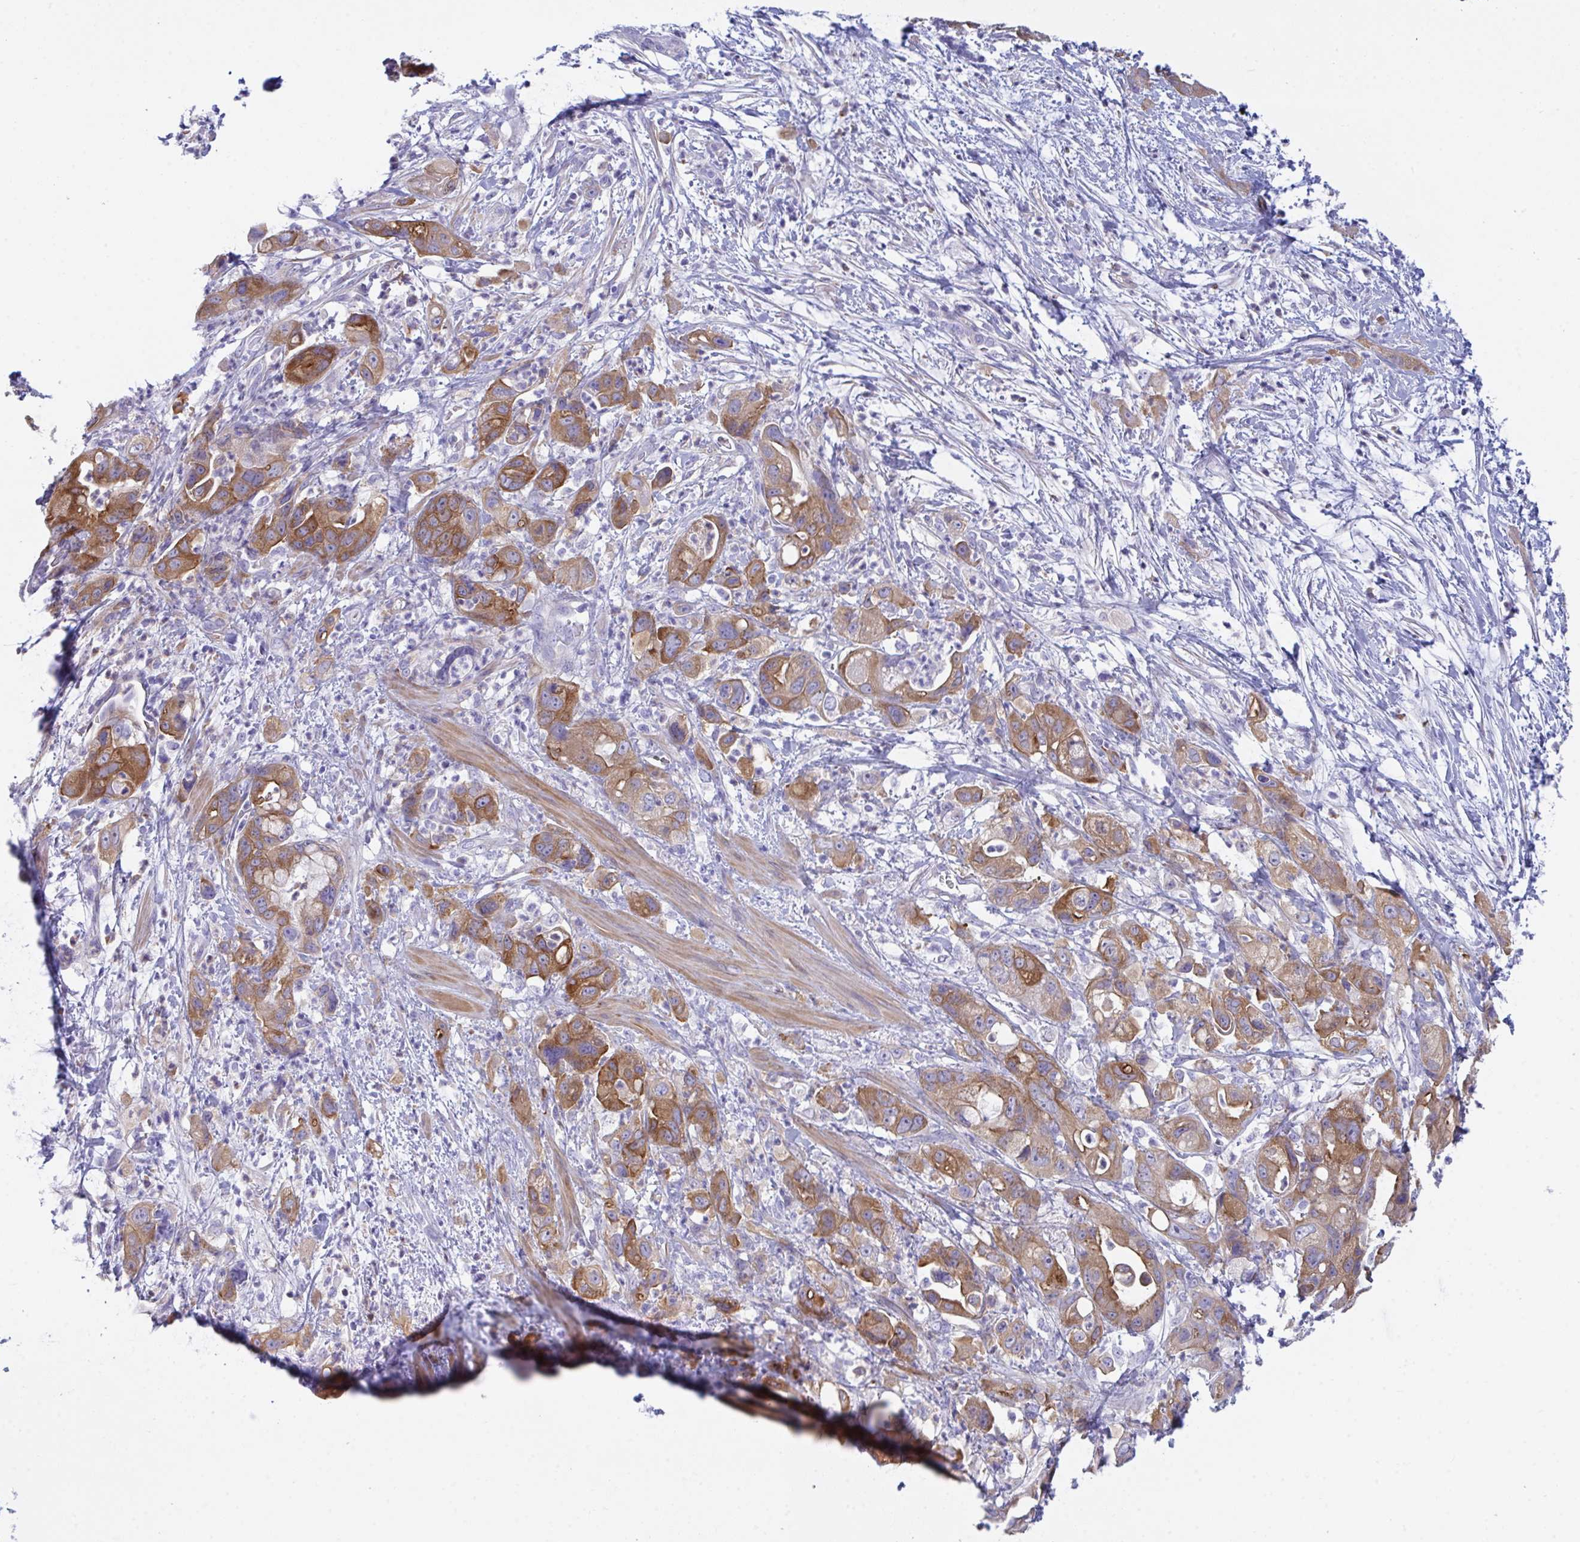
{"staining": {"intensity": "strong", "quantity": "25%-75%", "location": "cytoplasmic/membranous"}, "tissue": "pancreatic cancer", "cell_type": "Tumor cells", "image_type": "cancer", "snomed": [{"axis": "morphology", "description": "Adenocarcinoma, NOS"}, {"axis": "topography", "description": "Pancreas"}], "caption": "Strong cytoplasmic/membranous expression is seen in approximately 25%-75% of tumor cells in pancreatic cancer (adenocarcinoma).", "gene": "CEP170B", "patient": {"sex": "male", "age": 68}}